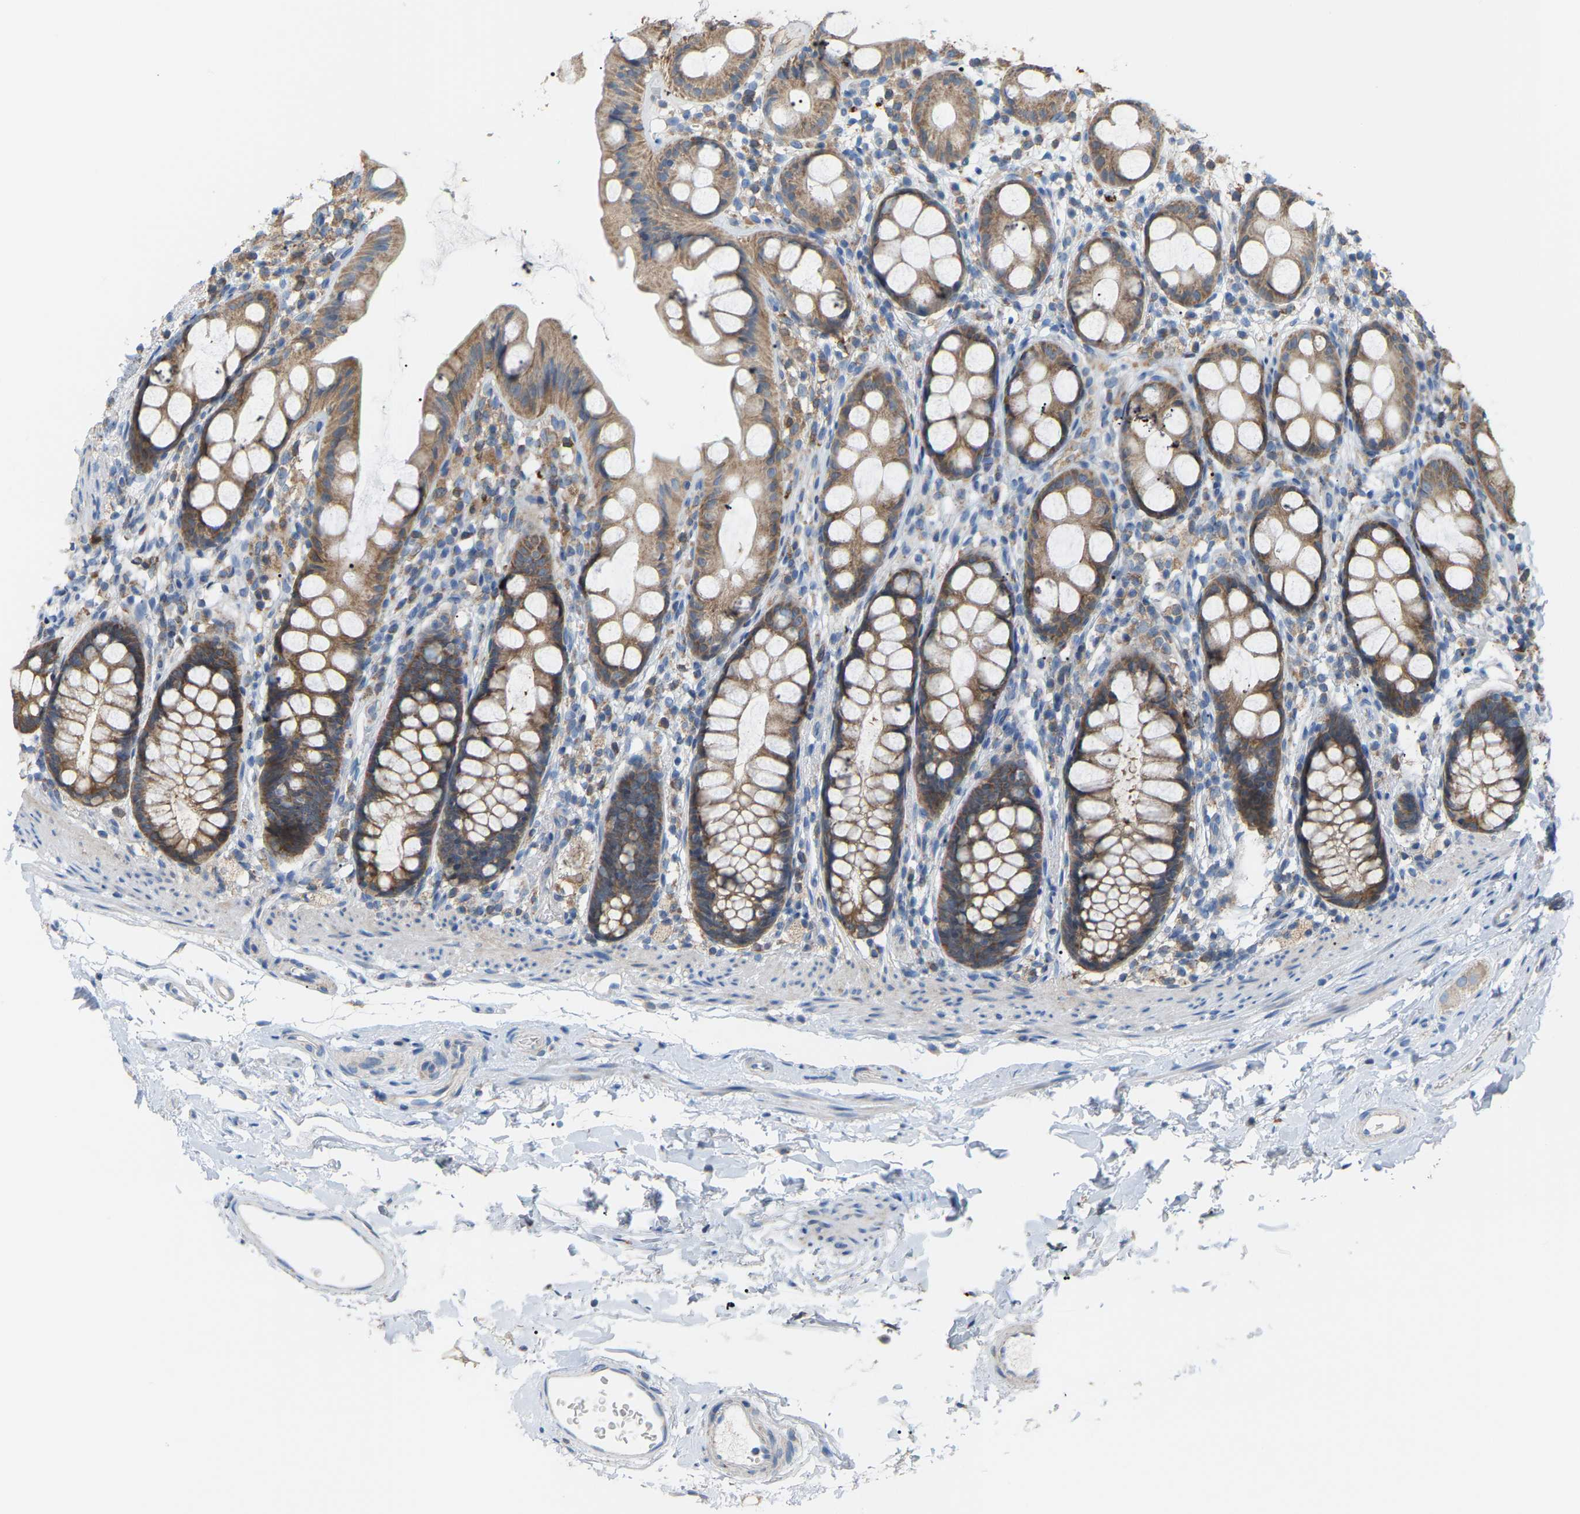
{"staining": {"intensity": "moderate", "quantity": ">75%", "location": "cytoplasmic/membranous"}, "tissue": "rectum", "cell_type": "Glandular cells", "image_type": "normal", "snomed": [{"axis": "morphology", "description": "Normal tissue, NOS"}, {"axis": "topography", "description": "Rectum"}], "caption": "The histopathology image displays staining of unremarkable rectum, revealing moderate cytoplasmic/membranous protein staining (brown color) within glandular cells. Immunohistochemistry stains the protein in brown and the nuclei are stained blue.", "gene": "CROT", "patient": {"sex": "female", "age": 65}}